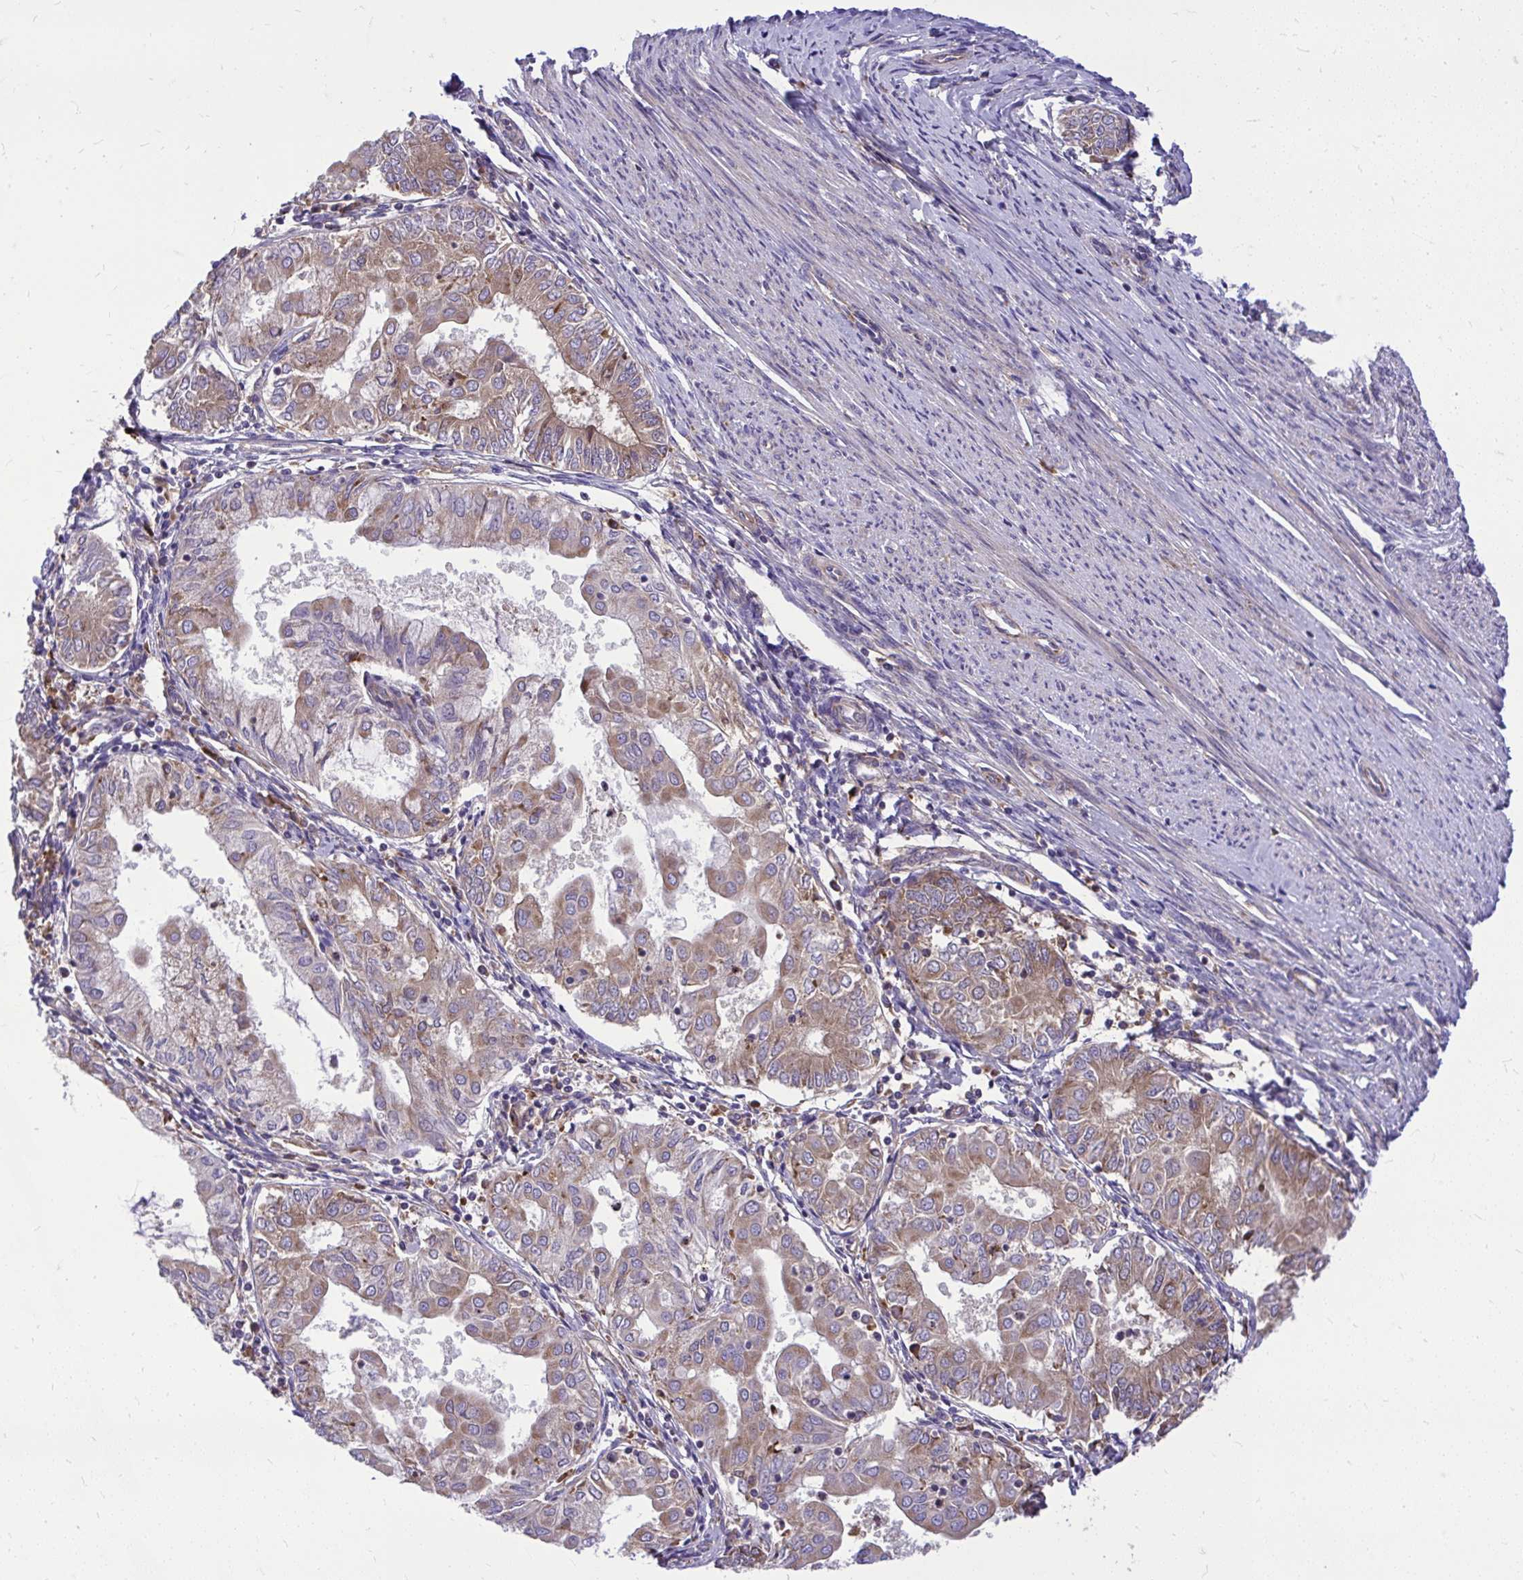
{"staining": {"intensity": "weak", "quantity": ">75%", "location": "cytoplasmic/membranous"}, "tissue": "endometrial cancer", "cell_type": "Tumor cells", "image_type": "cancer", "snomed": [{"axis": "morphology", "description": "Adenocarcinoma, NOS"}, {"axis": "topography", "description": "Endometrium"}], "caption": "Protein staining by immunohistochemistry (IHC) reveals weak cytoplasmic/membranous positivity in approximately >75% of tumor cells in adenocarcinoma (endometrial).", "gene": "PAIP2", "patient": {"sex": "female", "age": 68}}